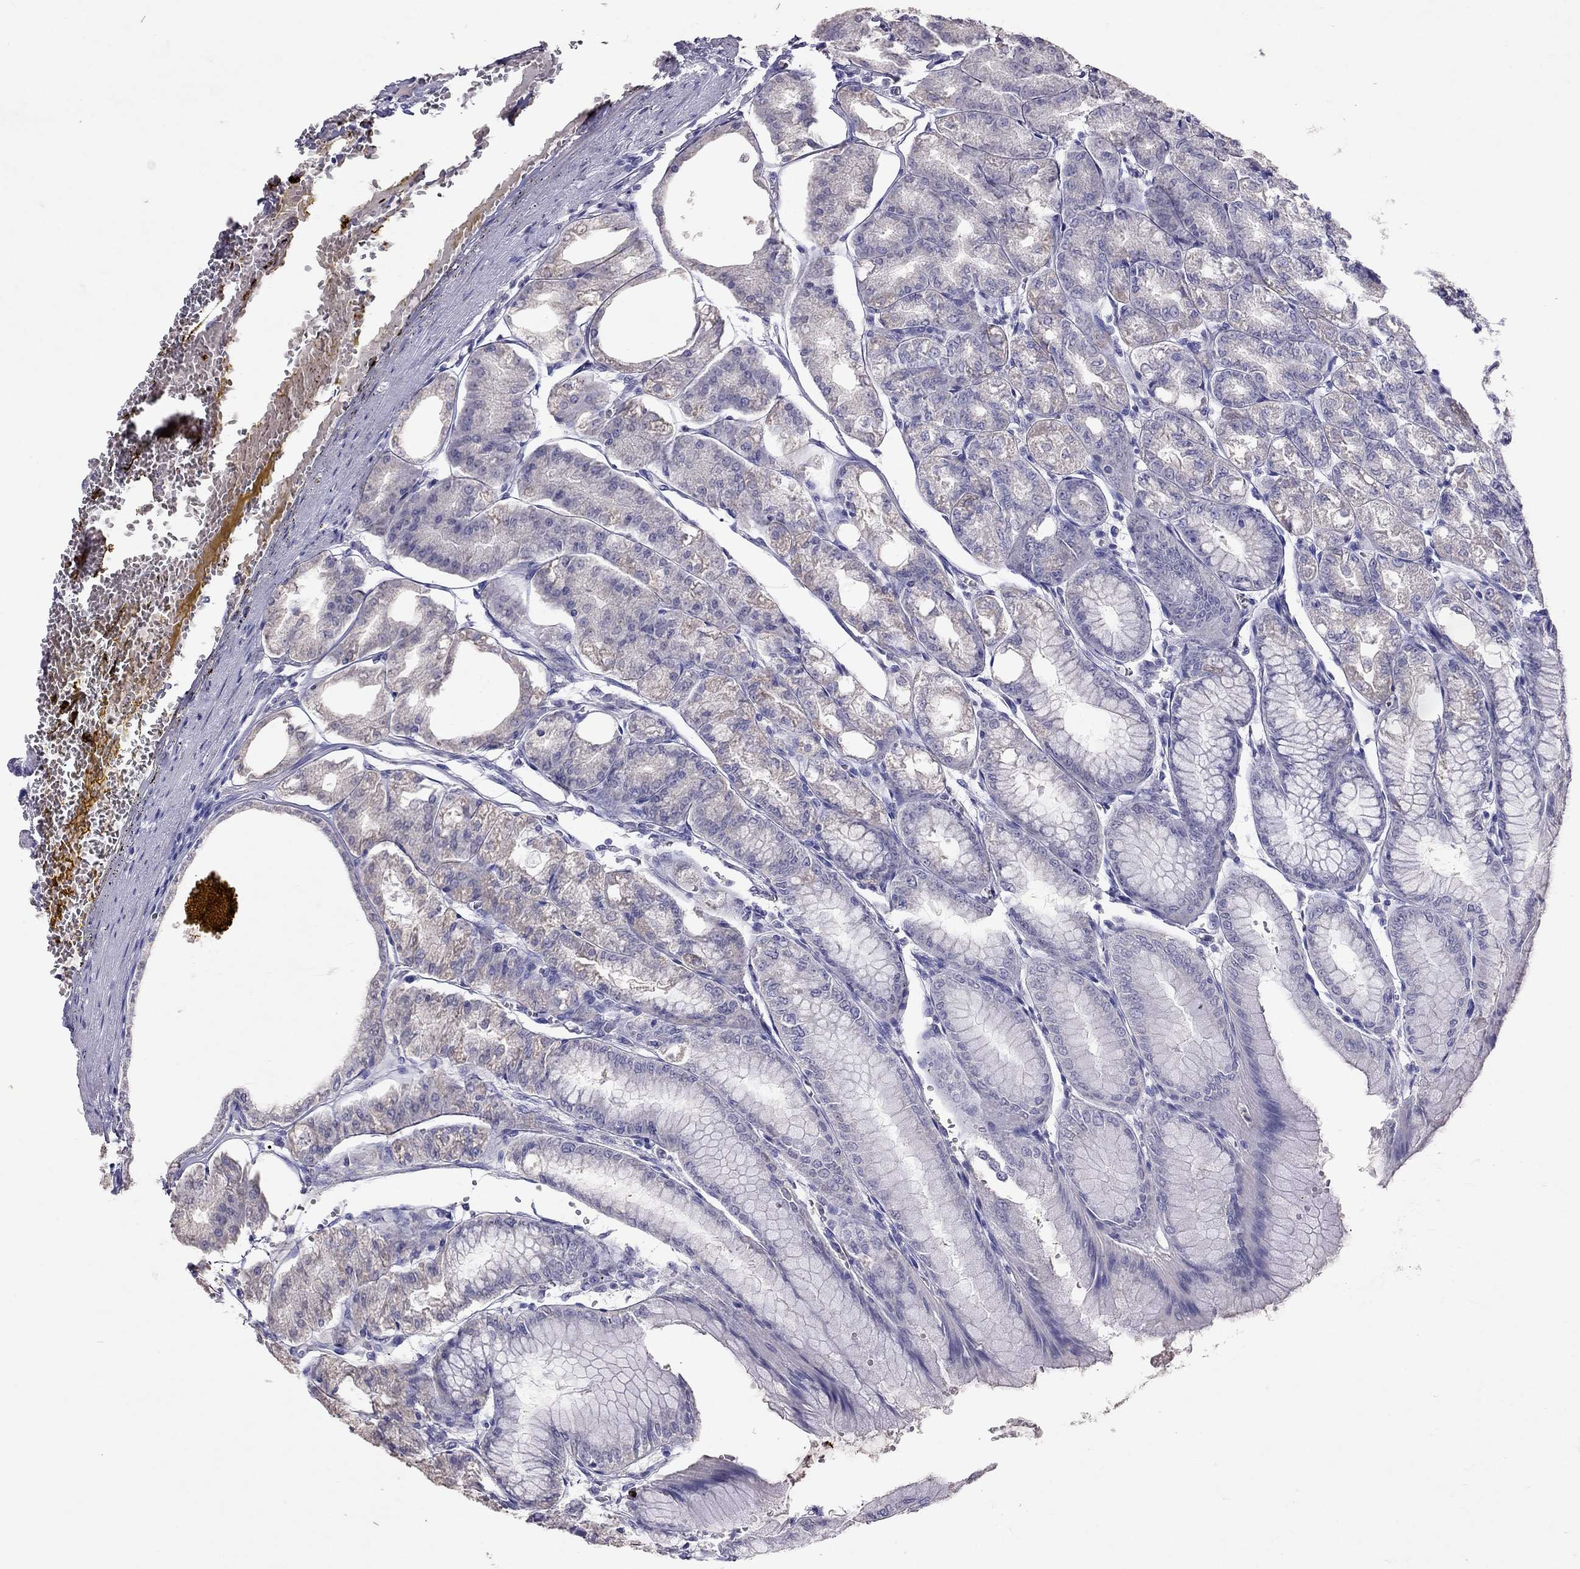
{"staining": {"intensity": "negative", "quantity": "none", "location": "none"}, "tissue": "stomach", "cell_type": "Glandular cells", "image_type": "normal", "snomed": [{"axis": "morphology", "description": "Normal tissue, NOS"}, {"axis": "topography", "description": "Stomach, lower"}], "caption": "A photomicrograph of stomach stained for a protein exhibits no brown staining in glandular cells.", "gene": "PSMB11", "patient": {"sex": "male", "age": 71}}